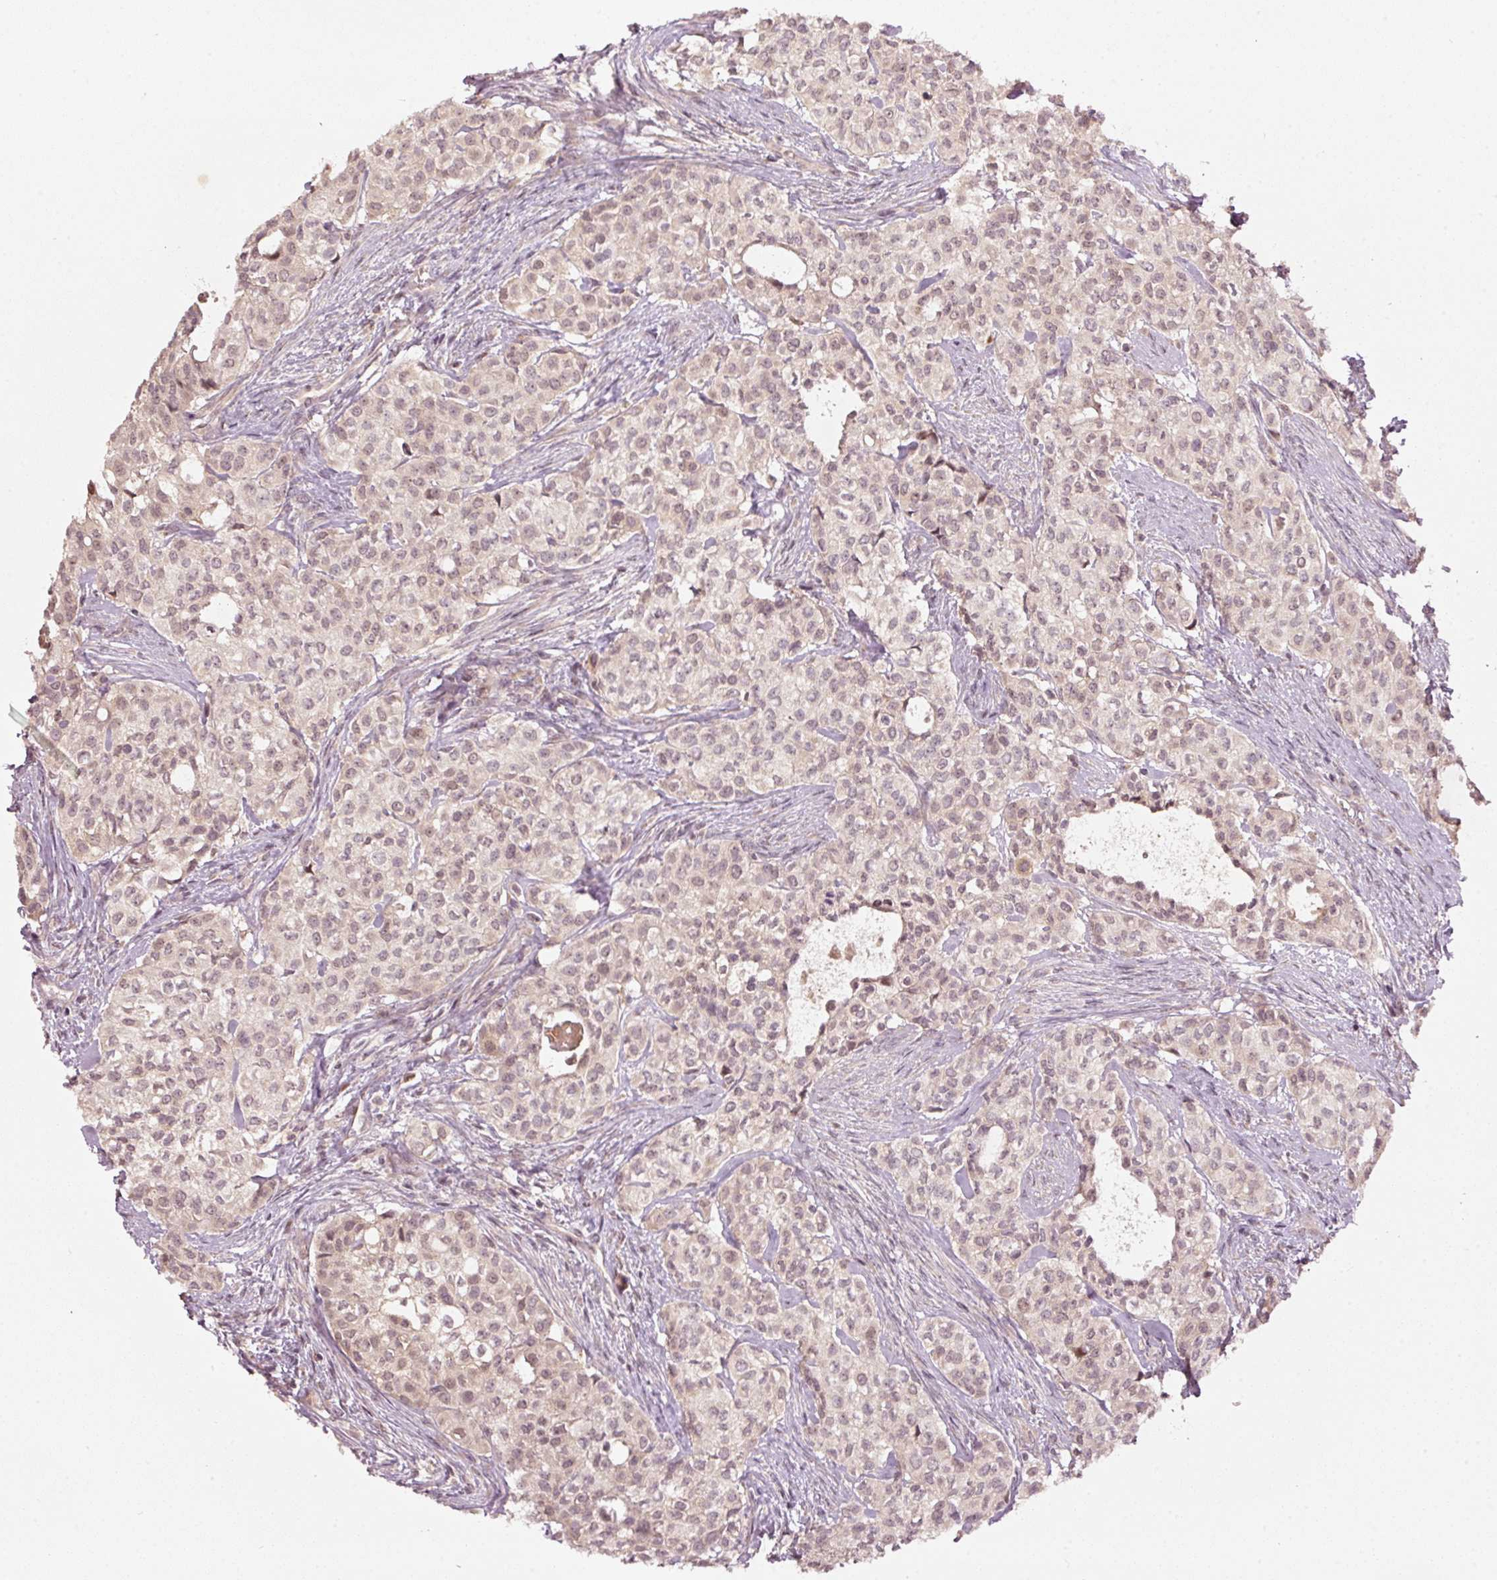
{"staining": {"intensity": "weak", "quantity": "25%-75%", "location": "nuclear"}, "tissue": "head and neck cancer", "cell_type": "Tumor cells", "image_type": "cancer", "snomed": [{"axis": "morphology", "description": "Adenocarcinoma, NOS"}, {"axis": "topography", "description": "Head-Neck"}], "caption": "A low amount of weak nuclear staining is appreciated in approximately 25%-75% of tumor cells in adenocarcinoma (head and neck) tissue.", "gene": "PCDHB1", "patient": {"sex": "male", "age": 81}}